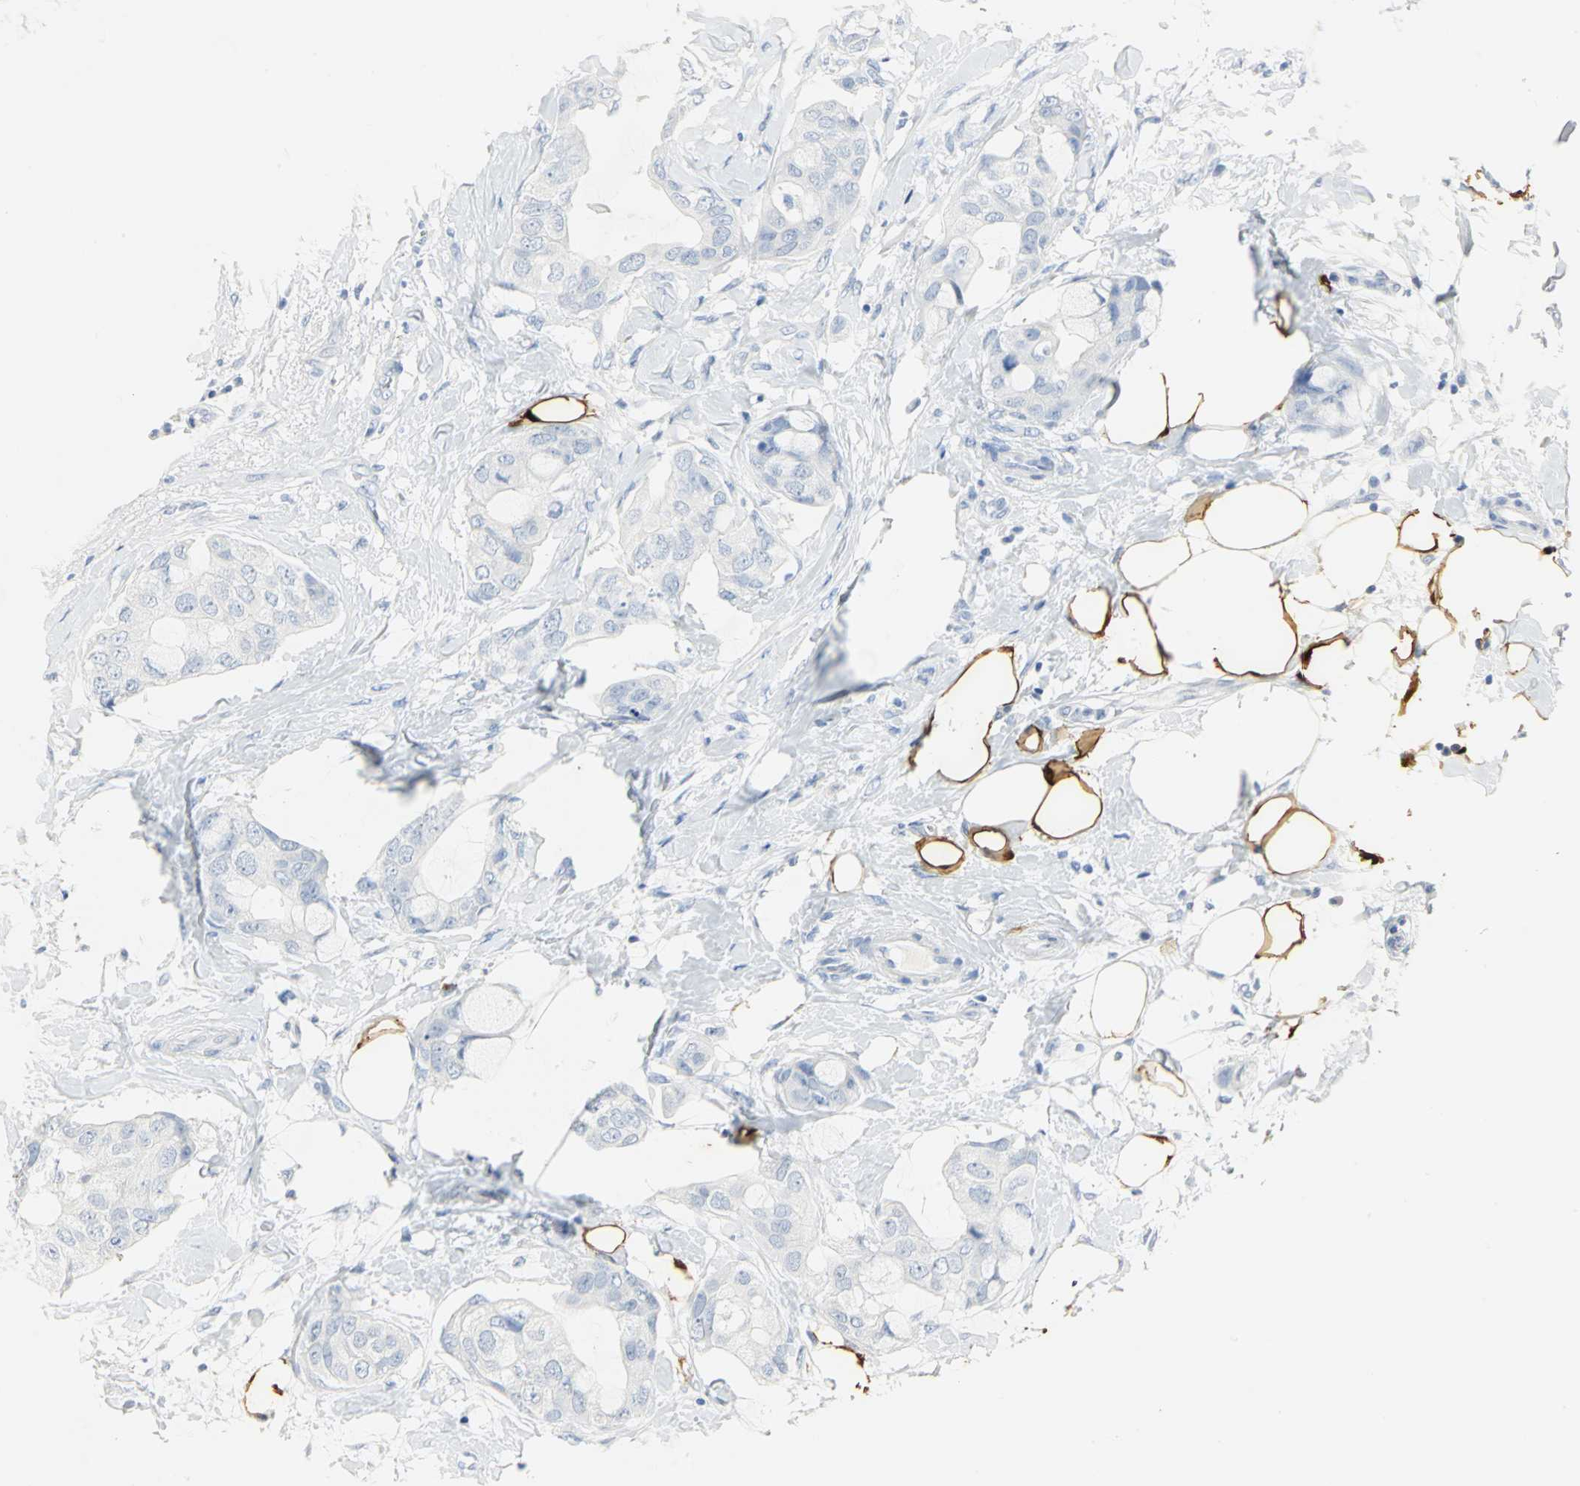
{"staining": {"intensity": "negative", "quantity": "none", "location": "none"}, "tissue": "breast cancer", "cell_type": "Tumor cells", "image_type": "cancer", "snomed": [{"axis": "morphology", "description": "Duct carcinoma"}, {"axis": "topography", "description": "Breast"}], "caption": "Immunohistochemical staining of human invasive ductal carcinoma (breast) shows no significant staining in tumor cells.", "gene": "CA3", "patient": {"sex": "female", "age": 40}}